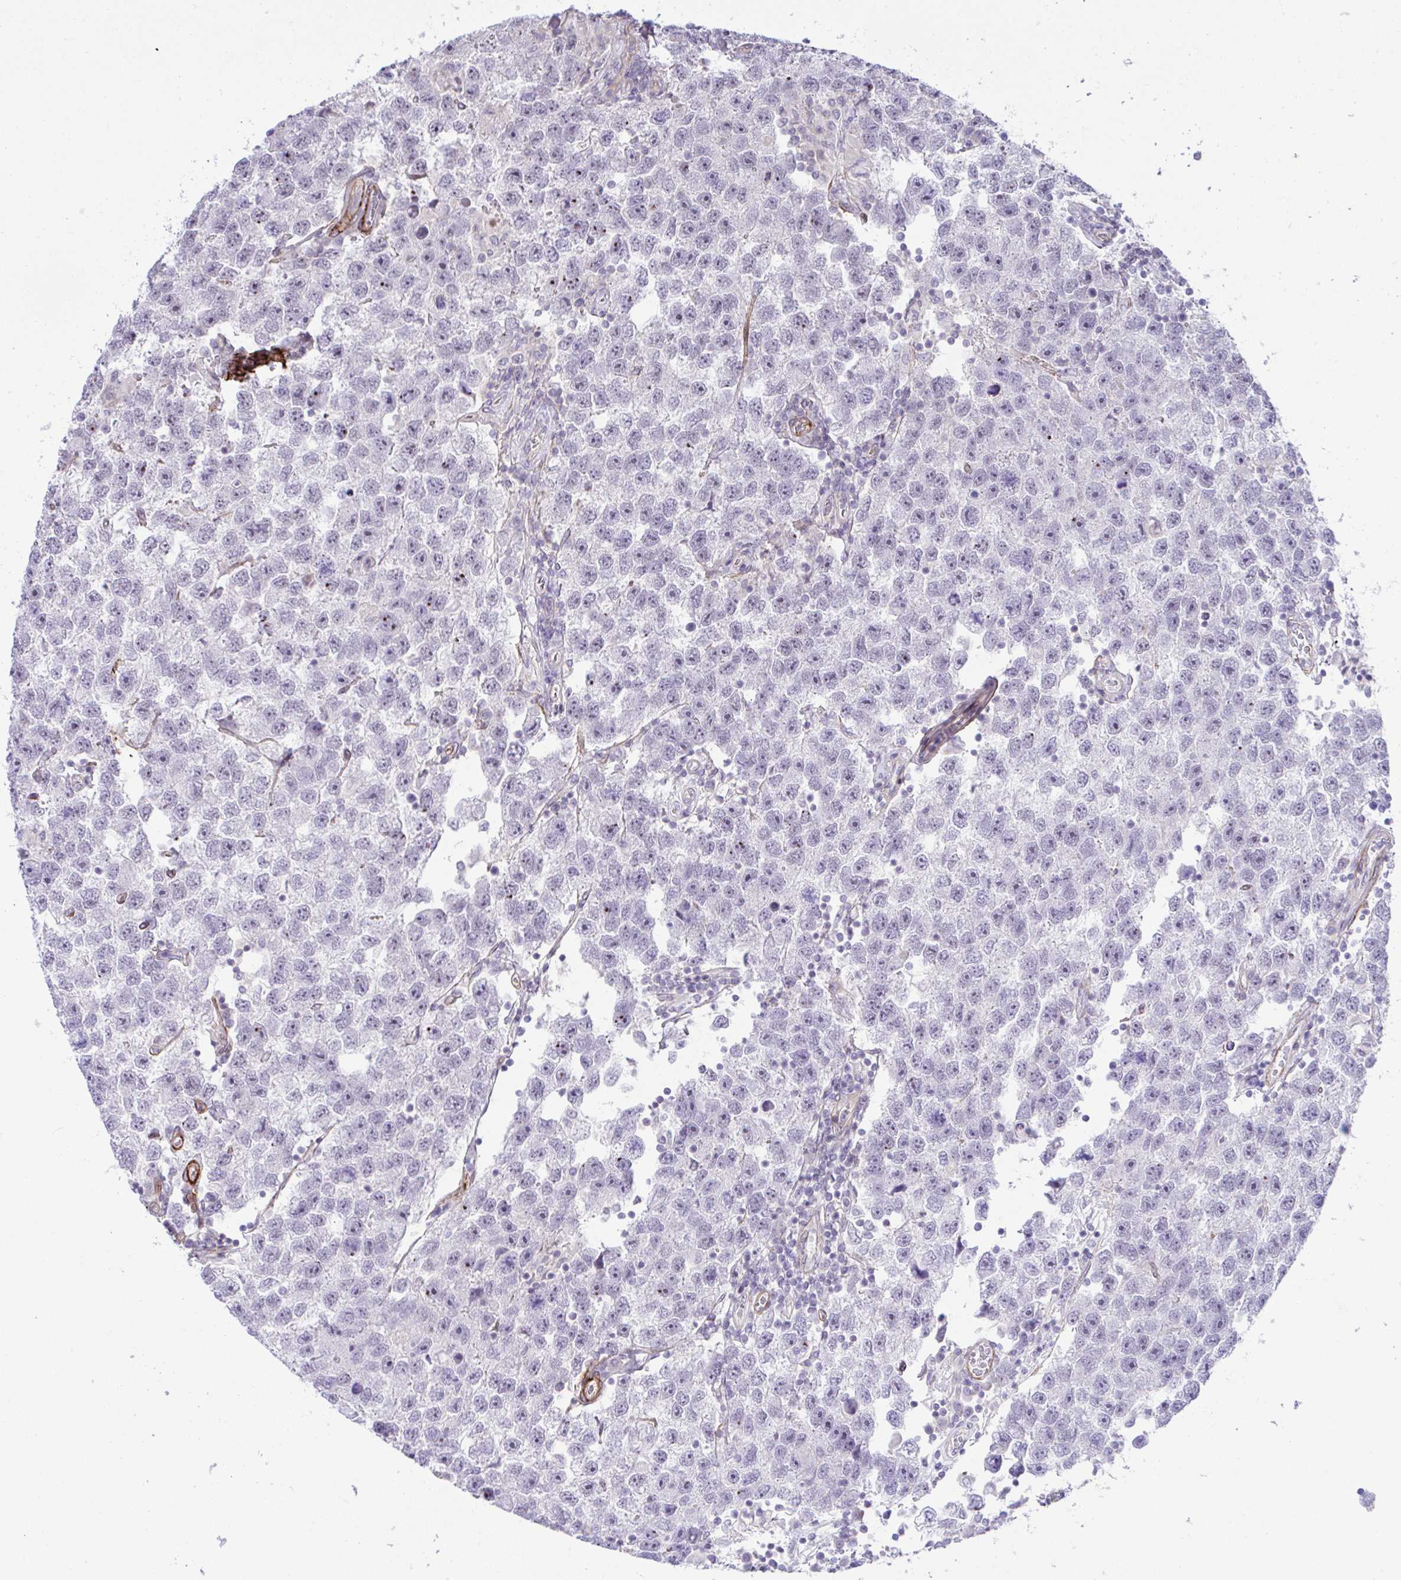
{"staining": {"intensity": "moderate", "quantity": "<25%", "location": "nuclear"}, "tissue": "testis cancer", "cell_type": "Tumor cells", "image_type": "cancer", "snomed": [{"axis": "morphology", "description": "Seminoma, NOS"}, {"axis": "topography", "description": "Testis"}], "caption": "The image displays immunohistochemical staining of testis cancer. There is moderate nuclear expression is appreciated in about <25% of tumor cells.", "gene": "FBXO34", "patient": {"sex": "male", "age": 26}}